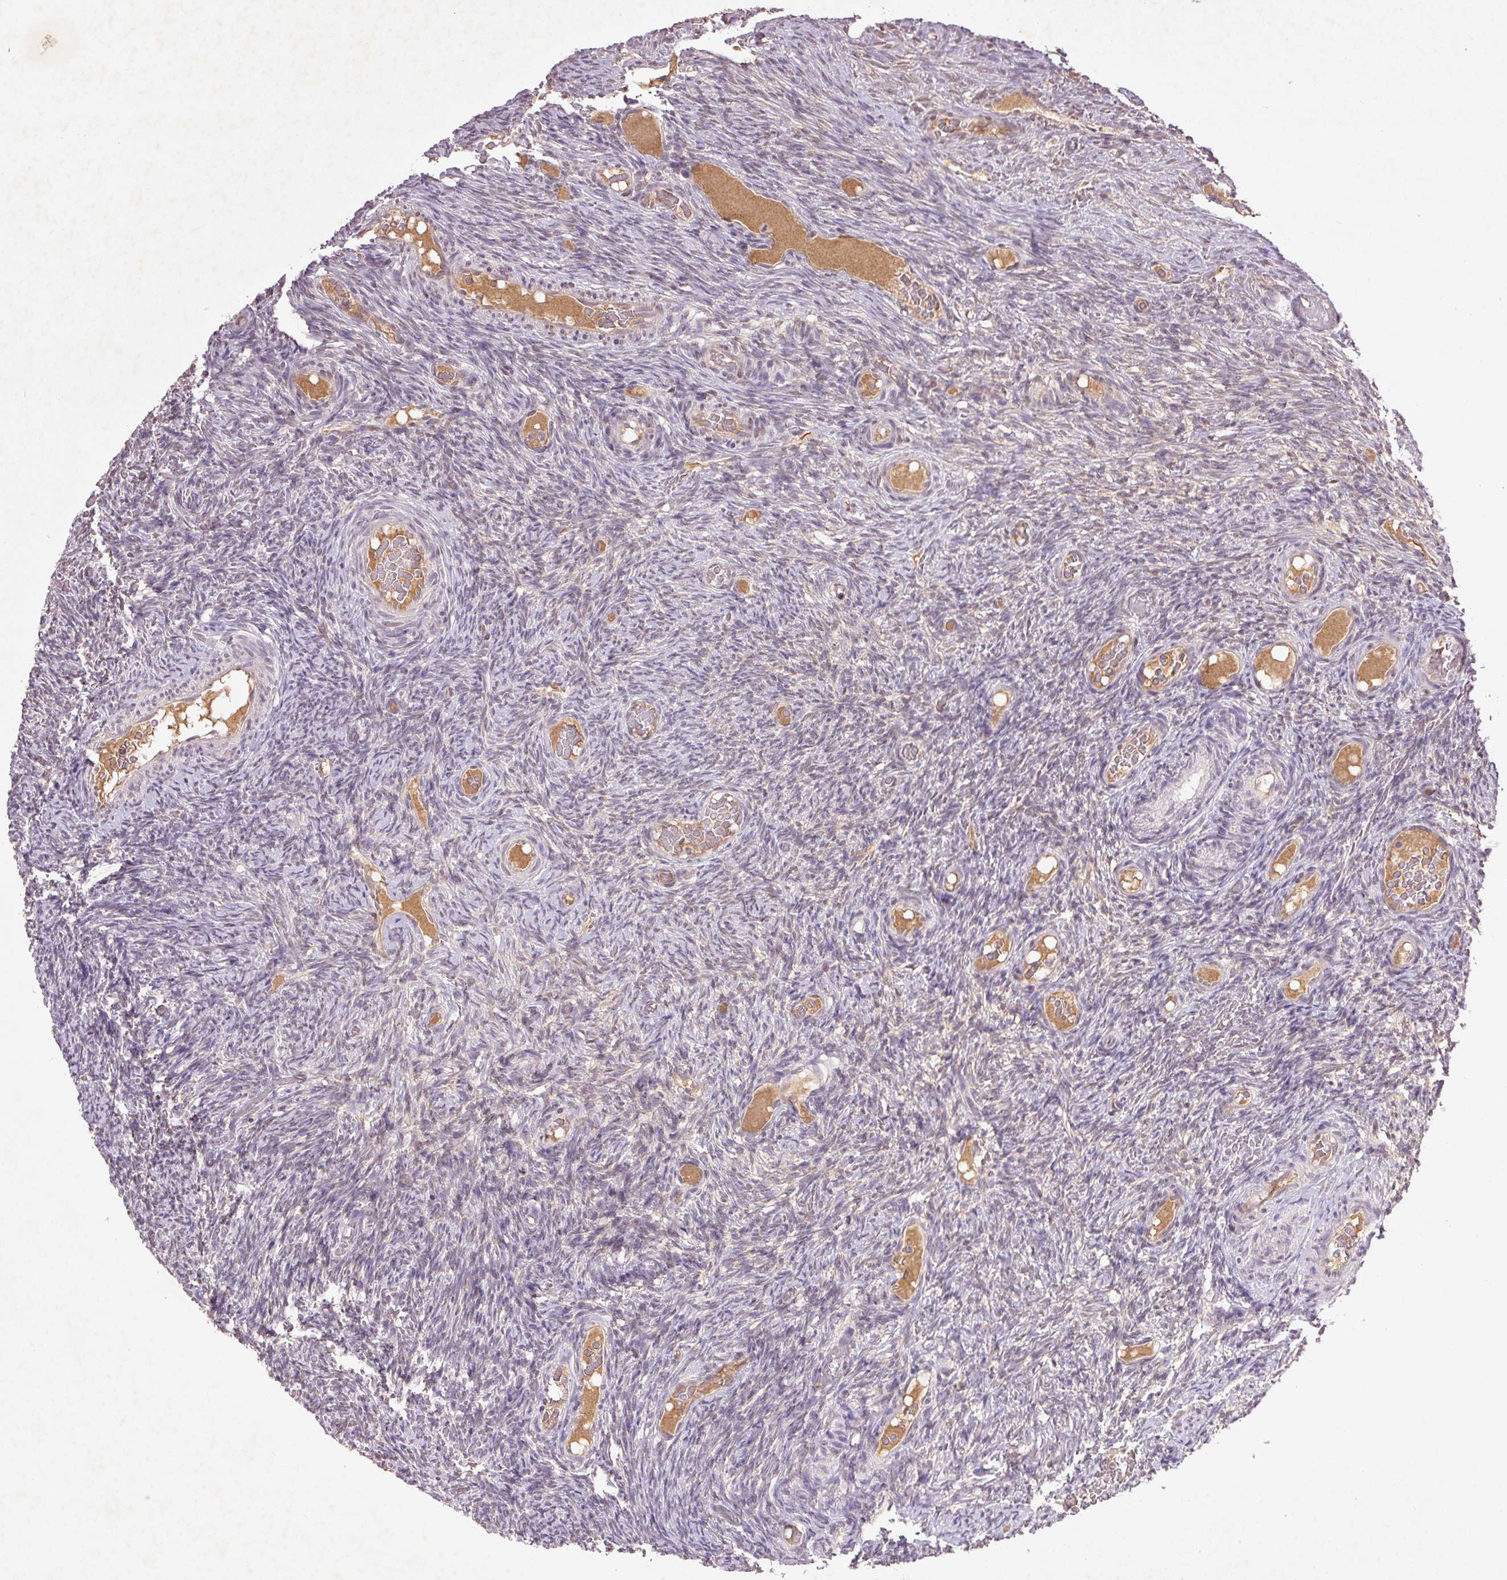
{"staining": {"intensity": "weak", "quantity": "25%-75%", "location": "nuclear"}, "tissue": "ovary", "cell_type": "Follicle cells", "image_type": "normal", "snomed": [{"axis": "morphology", "description": "Normal tissue, NOS"}, {"axis": "topography", "description": "Ovary"}], "caption": "Follicle cells display weak nuclear positivity in approximately 25%-75% of cells in benign ovary.", "gene": "FAM168B", "patient": {"sex": "female", "age": 34}}